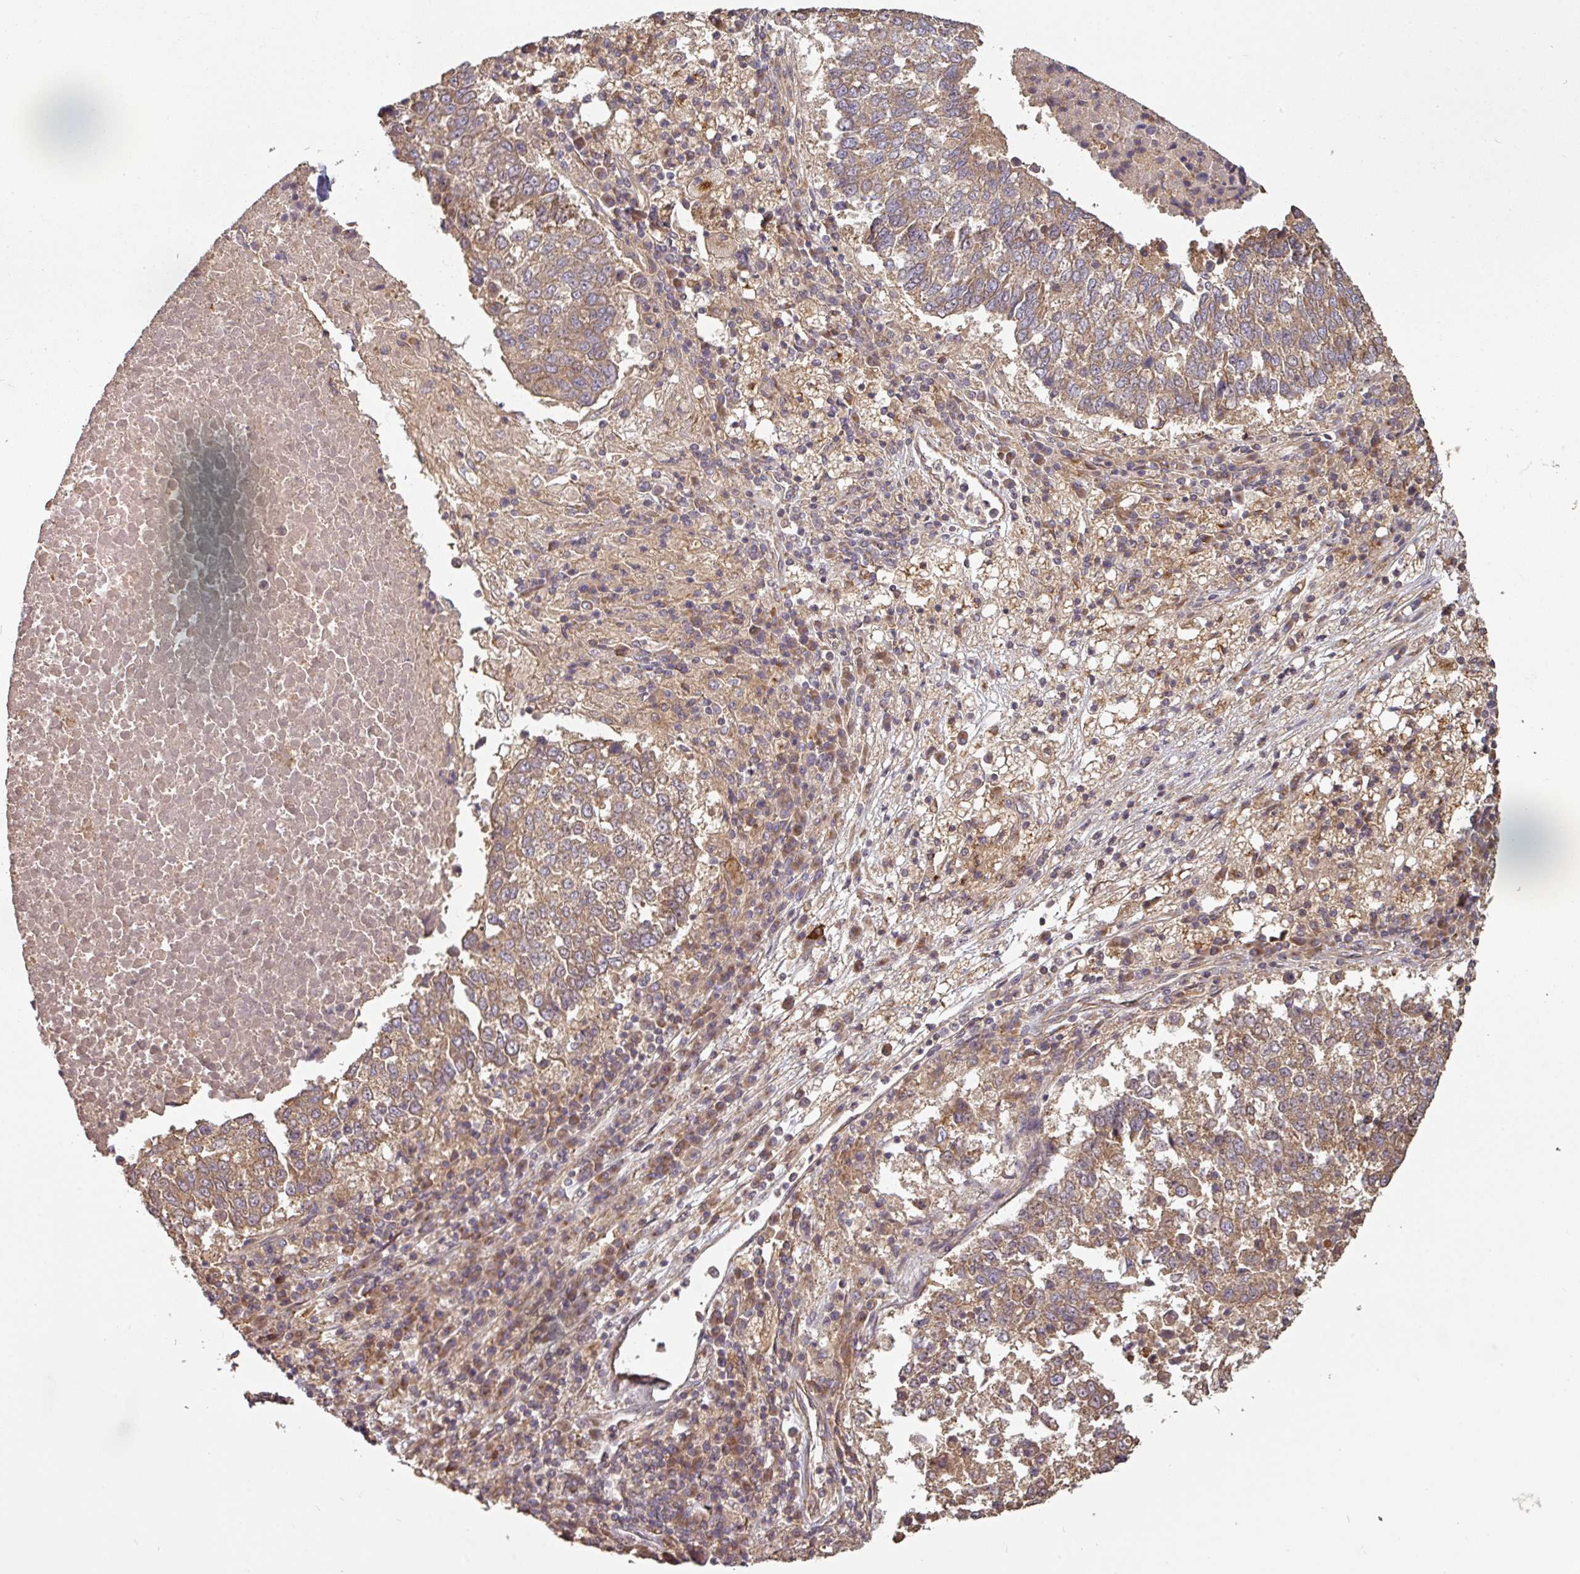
{"staining": {"intensity": "moderate", "quantity": ">75%", "location": "cytoplasmic/membranous"}, "tissue": "lung cancer", "cell_type": "Tumor cells", "image_type": "cancer", "snomed": [{"axis": "morphology", "description": "Squamous cell carcinoma, NOS"}, {"axis": "topography", "description": "Lung"}], "caption": "Protein staining shows moderate cytoplasmic/membranous staining in approximately >75% of tumor cells in squamous cell carcinoma (lung). The staining is performed using DAB (3,3'-diaminobenzidine) brown chromogen to label protein expression. The nuclei are counter-stained blue using hematoxylin.", "gene": "SIK1", "patient": {"sex": "male", "age": 73}}